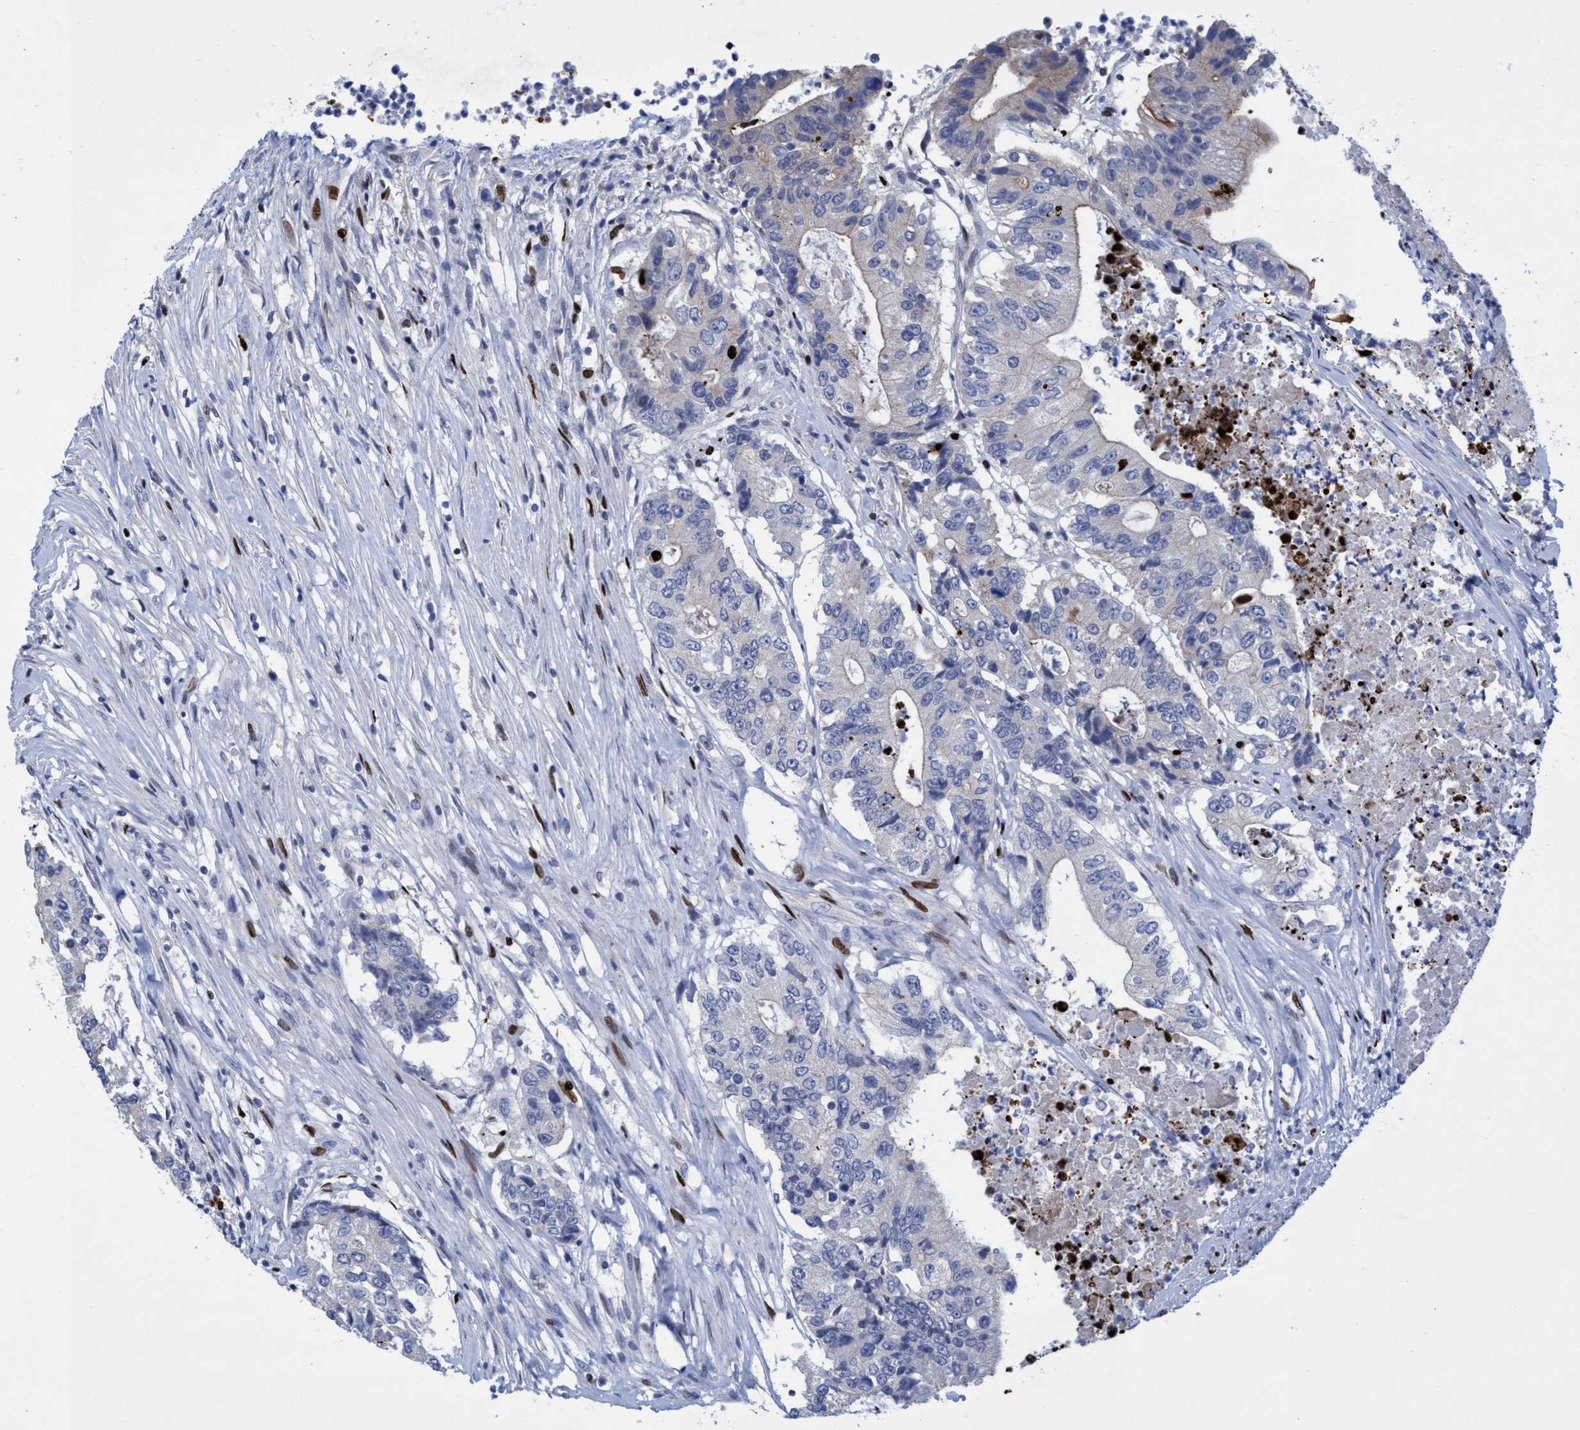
{"staining": {"intensity": "negative", "quantity": "none", "location": "none"}, "tissue": "colorectal cancer", "cell_type": "Tumor cells", "image_type": "cancer", "snomed": [{"axis": "morphology", "description": "Adenocarcinoma, NOS"}, {"axis": "topography", "description": "Colon"}], "caption": "The immunohistochemistry photomicrograph has no significant expression in tumor cells of adenocarcinoma (colorectal) tissue.", "gene": "R3HCC1", "patient": {"sex": "female", "age": 77}}